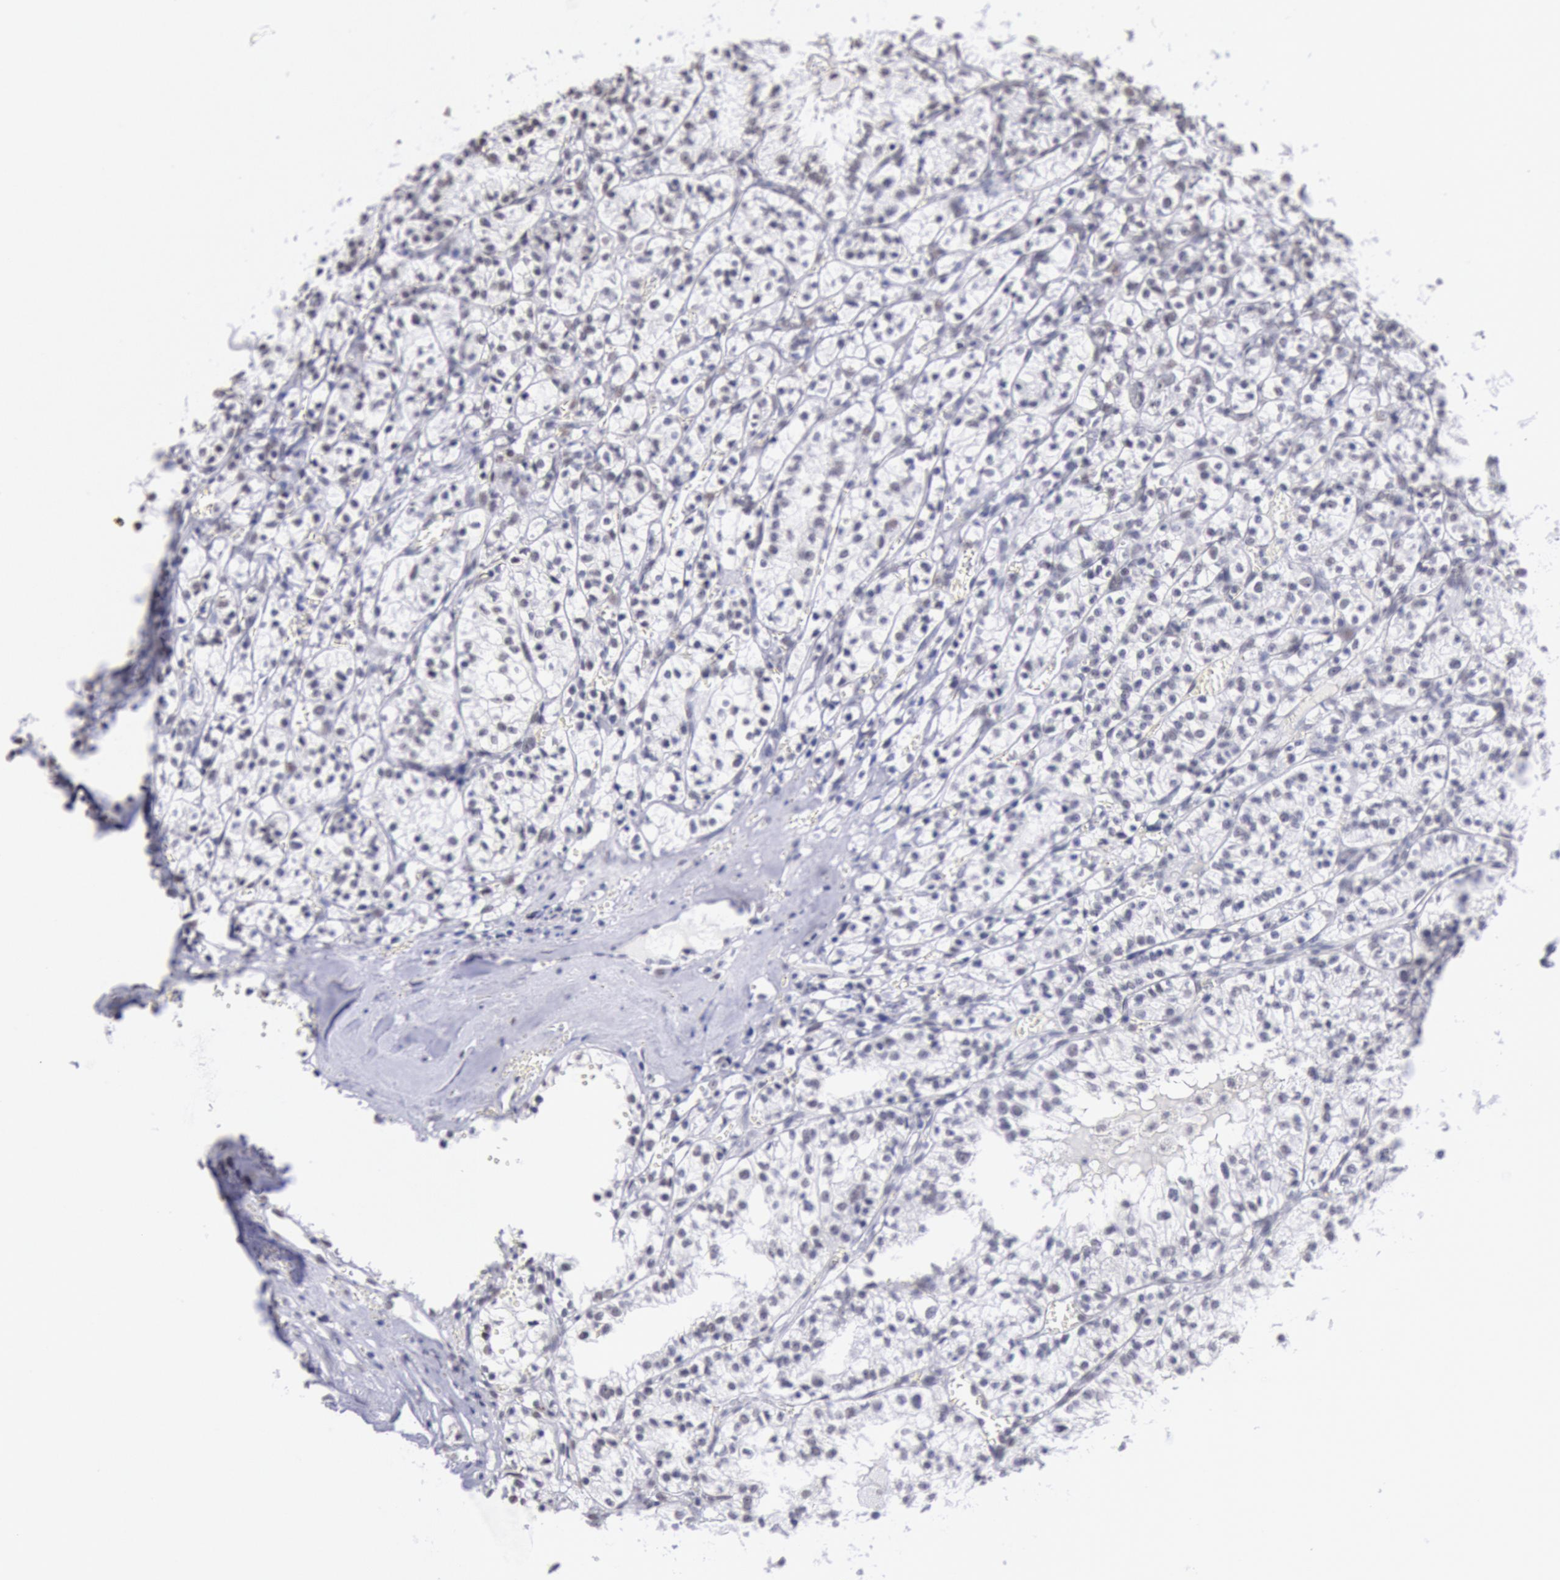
{"staining": {"intensity": "negative", "quantity": "none", "location": "none"}, "tissue": "renal cancer", "cell_type": "Tumor cells", "image_type": "cancer", "snomed": [{"axis": "morphology", "description": "Adenocarcinoma, NOS"}, {"axis": "topography", "description": "Kidney"}], "caption": "A high-resolution image shows IHC staining of renal cancer, which exhibits no significant positivity in tumor cells.", "gene": "SNRPD3", "patient": {"sex": "male", "age": 61}}